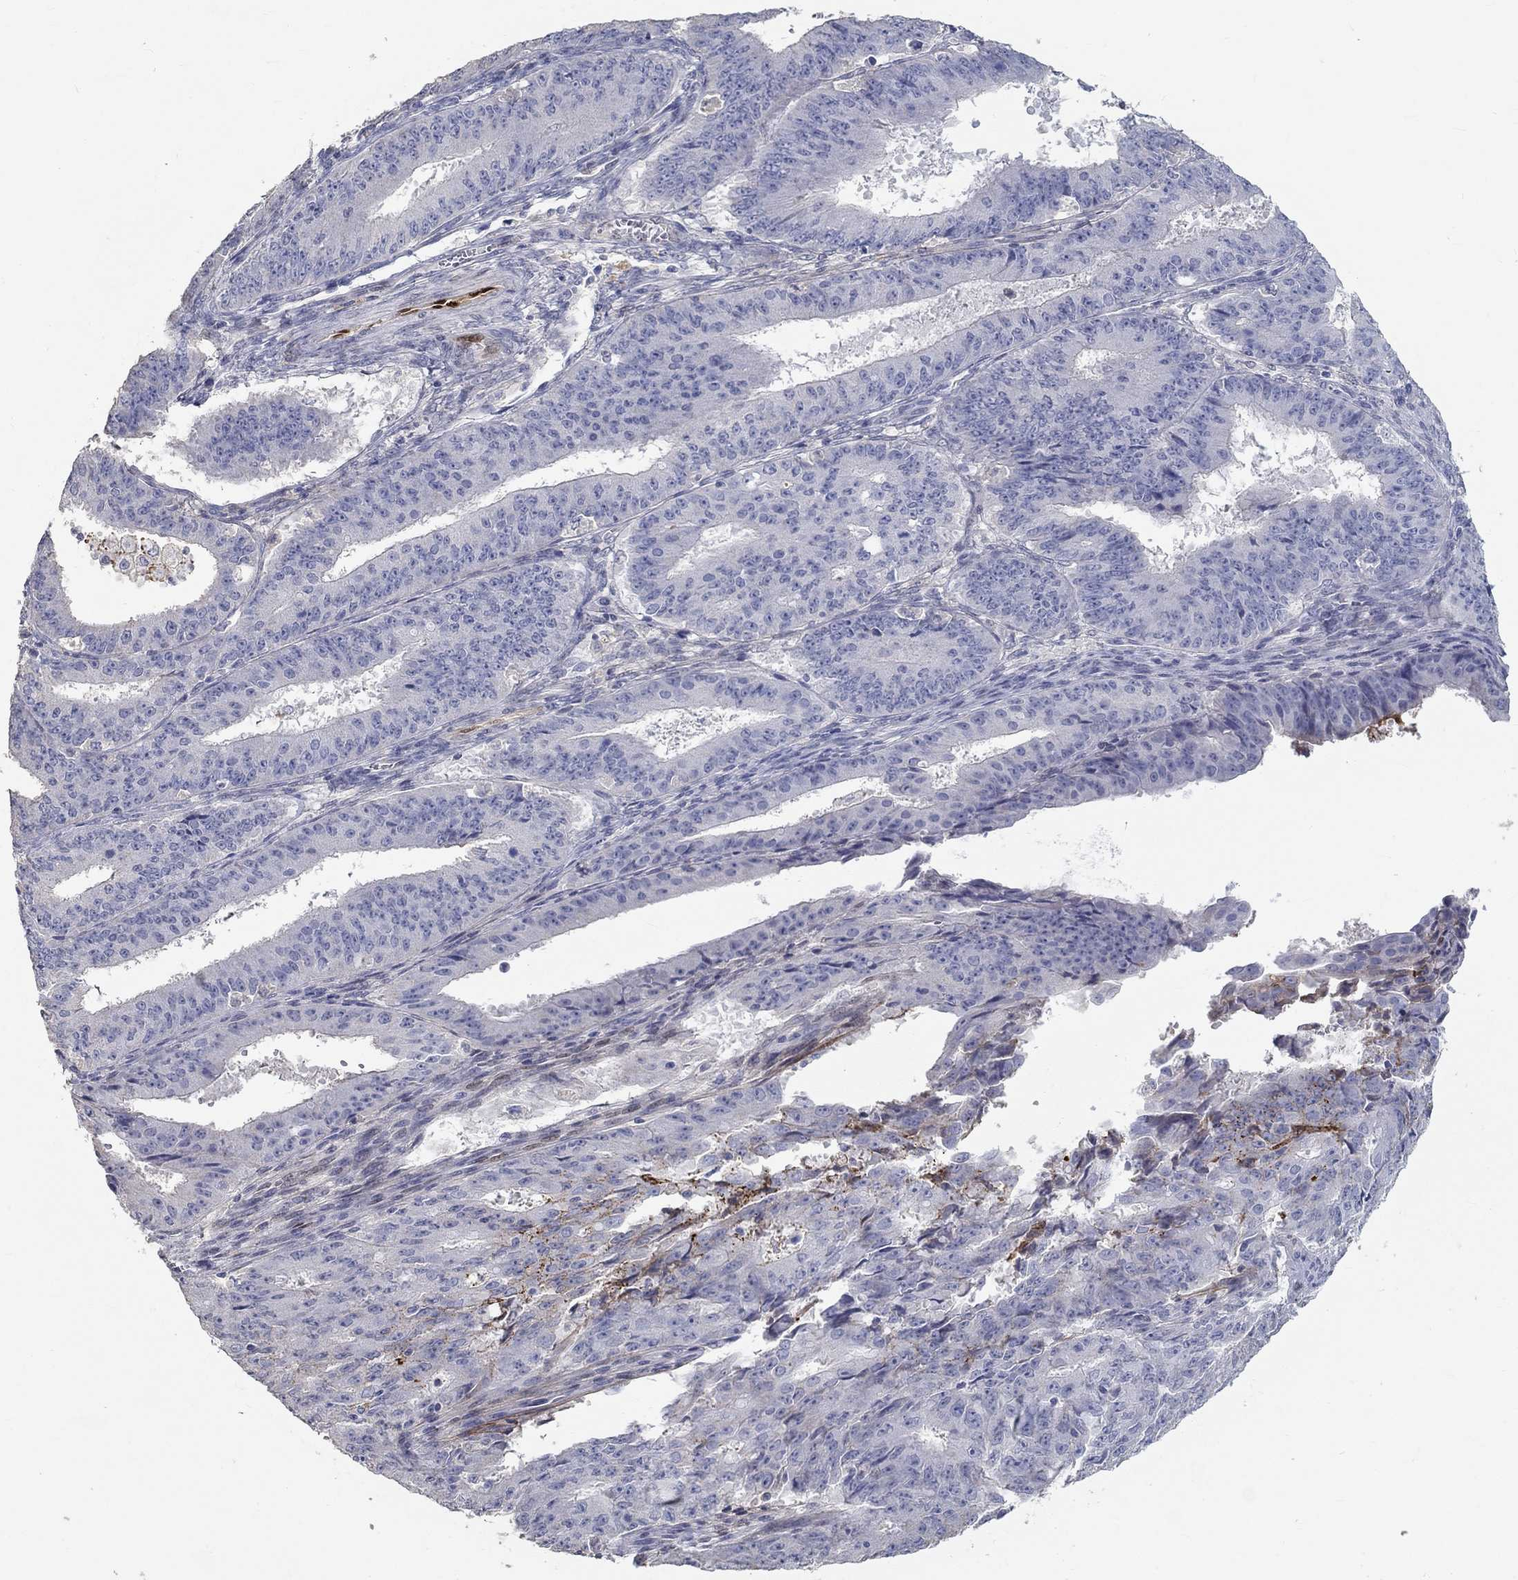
{"staining": {"intensity": "weak", "quantity": "<25%", "location": "cytoplasmic/membranous"}, "tissue": "ovarian cancer", "cell_type": "Tumor cells", "image_type": "cancer", "snomed": [{"axis": "morphology", "description": "Carcinoma, endometroid"}, {"axis": "topography", "description": "Ovary"}], "caption": "Endometroid carcinoma (ovarian) was stained to show a protein in brown. There is no significant expression in tumor cells. (IHC, brightfield microscopy, high magnification).", "gene": "FGF2", "patient": {"sex": "female", "age": 42}}